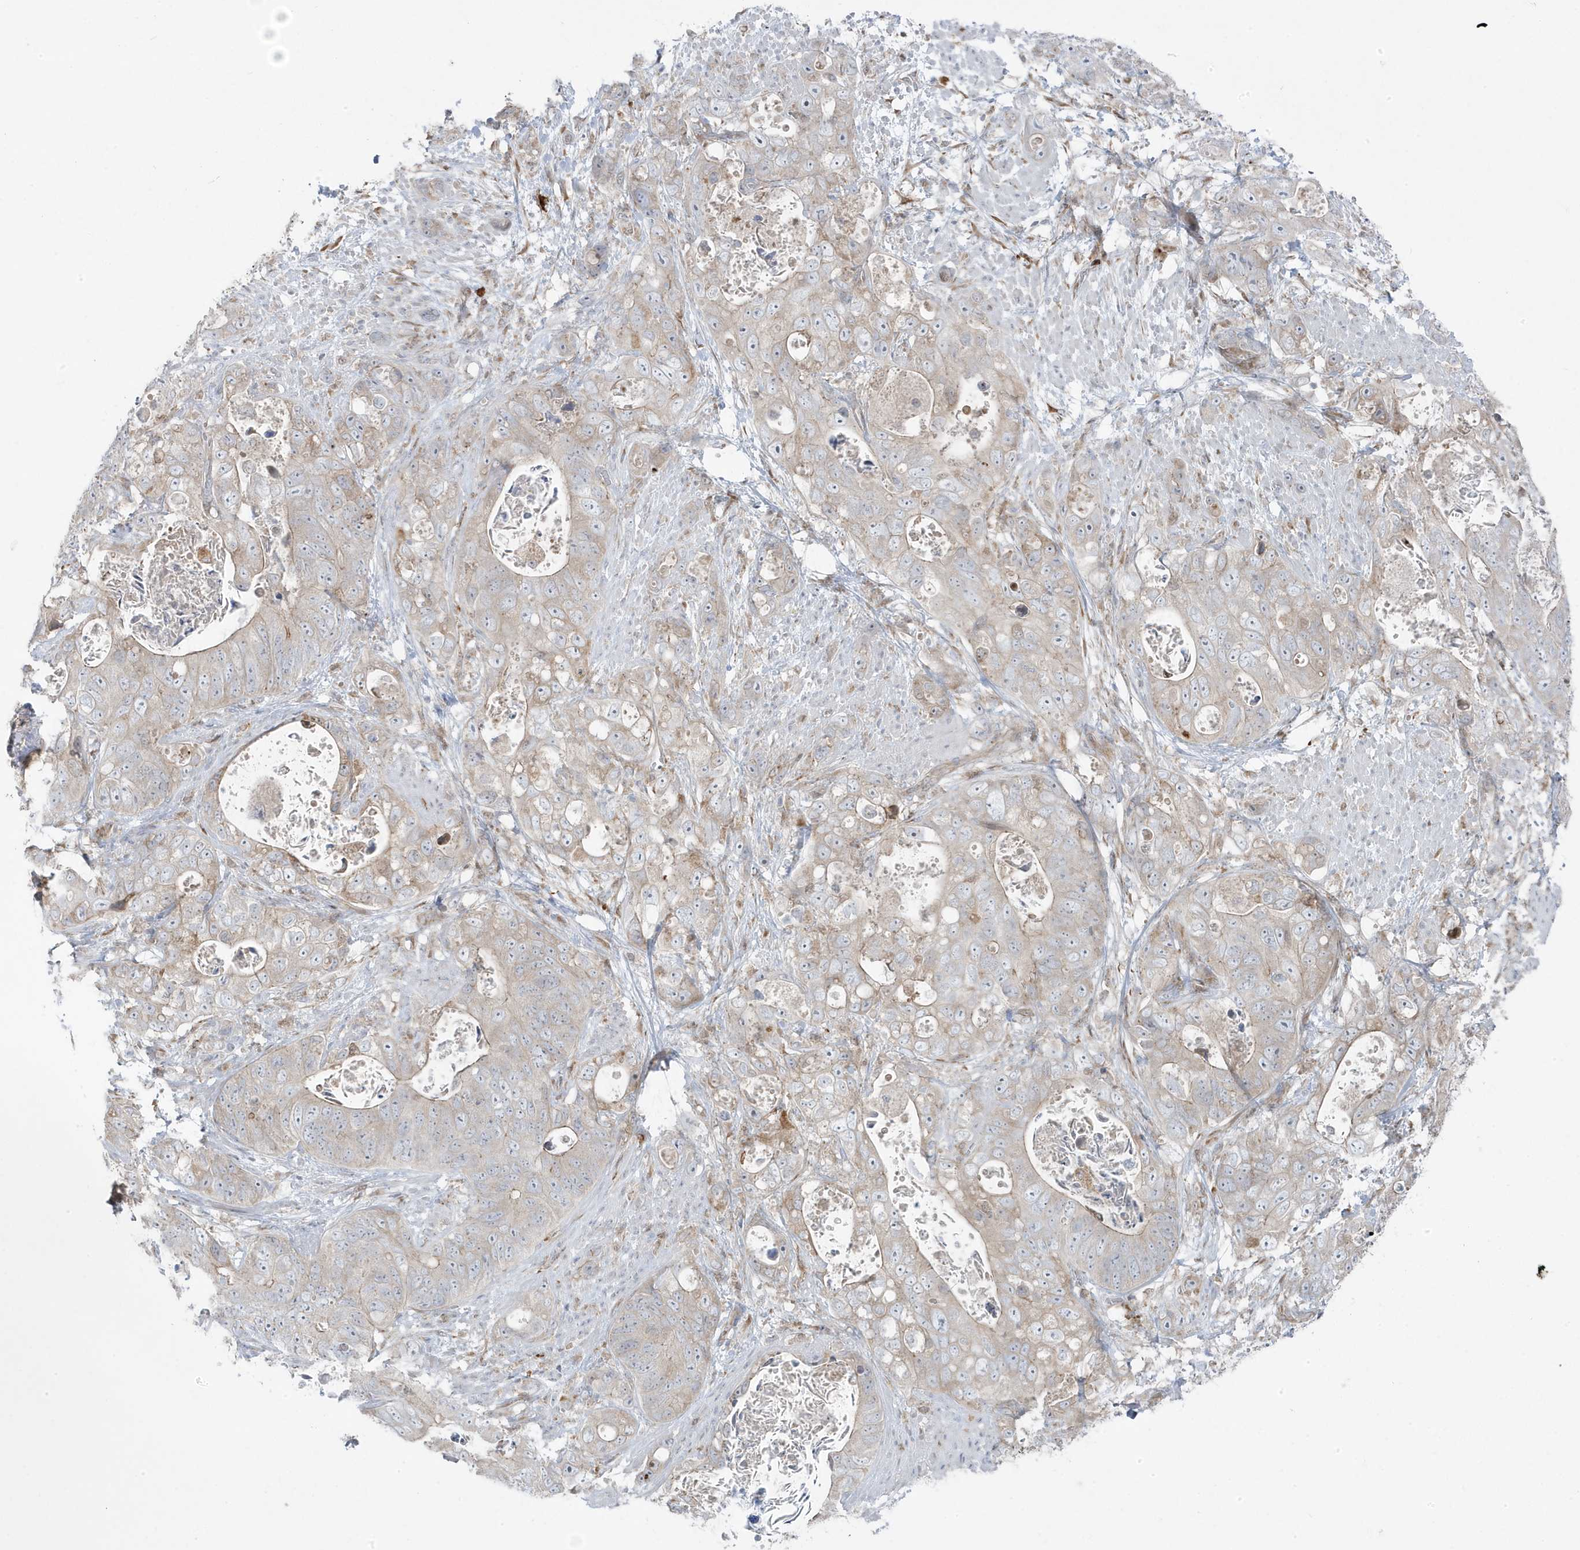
{"staining": {"intensity": "weak", "quantity": "<25%", "location": "cytoplasmic/membranous"}, "tissue": "stomach cancer", "cell_type": "Tumor cells", "image_type": "cancer", "snomed": [{"axis": "morphology", "description": "Adenocarcinoma, NOS"}, {"axis": "topography", "description": "Stomach"}], "caption": "Tumor cells are negative for brown protein staining in stomach cancer (adenocarcinoma).", "gene": "ZNF654", "patient": {"sex": "female", "age": 89}}